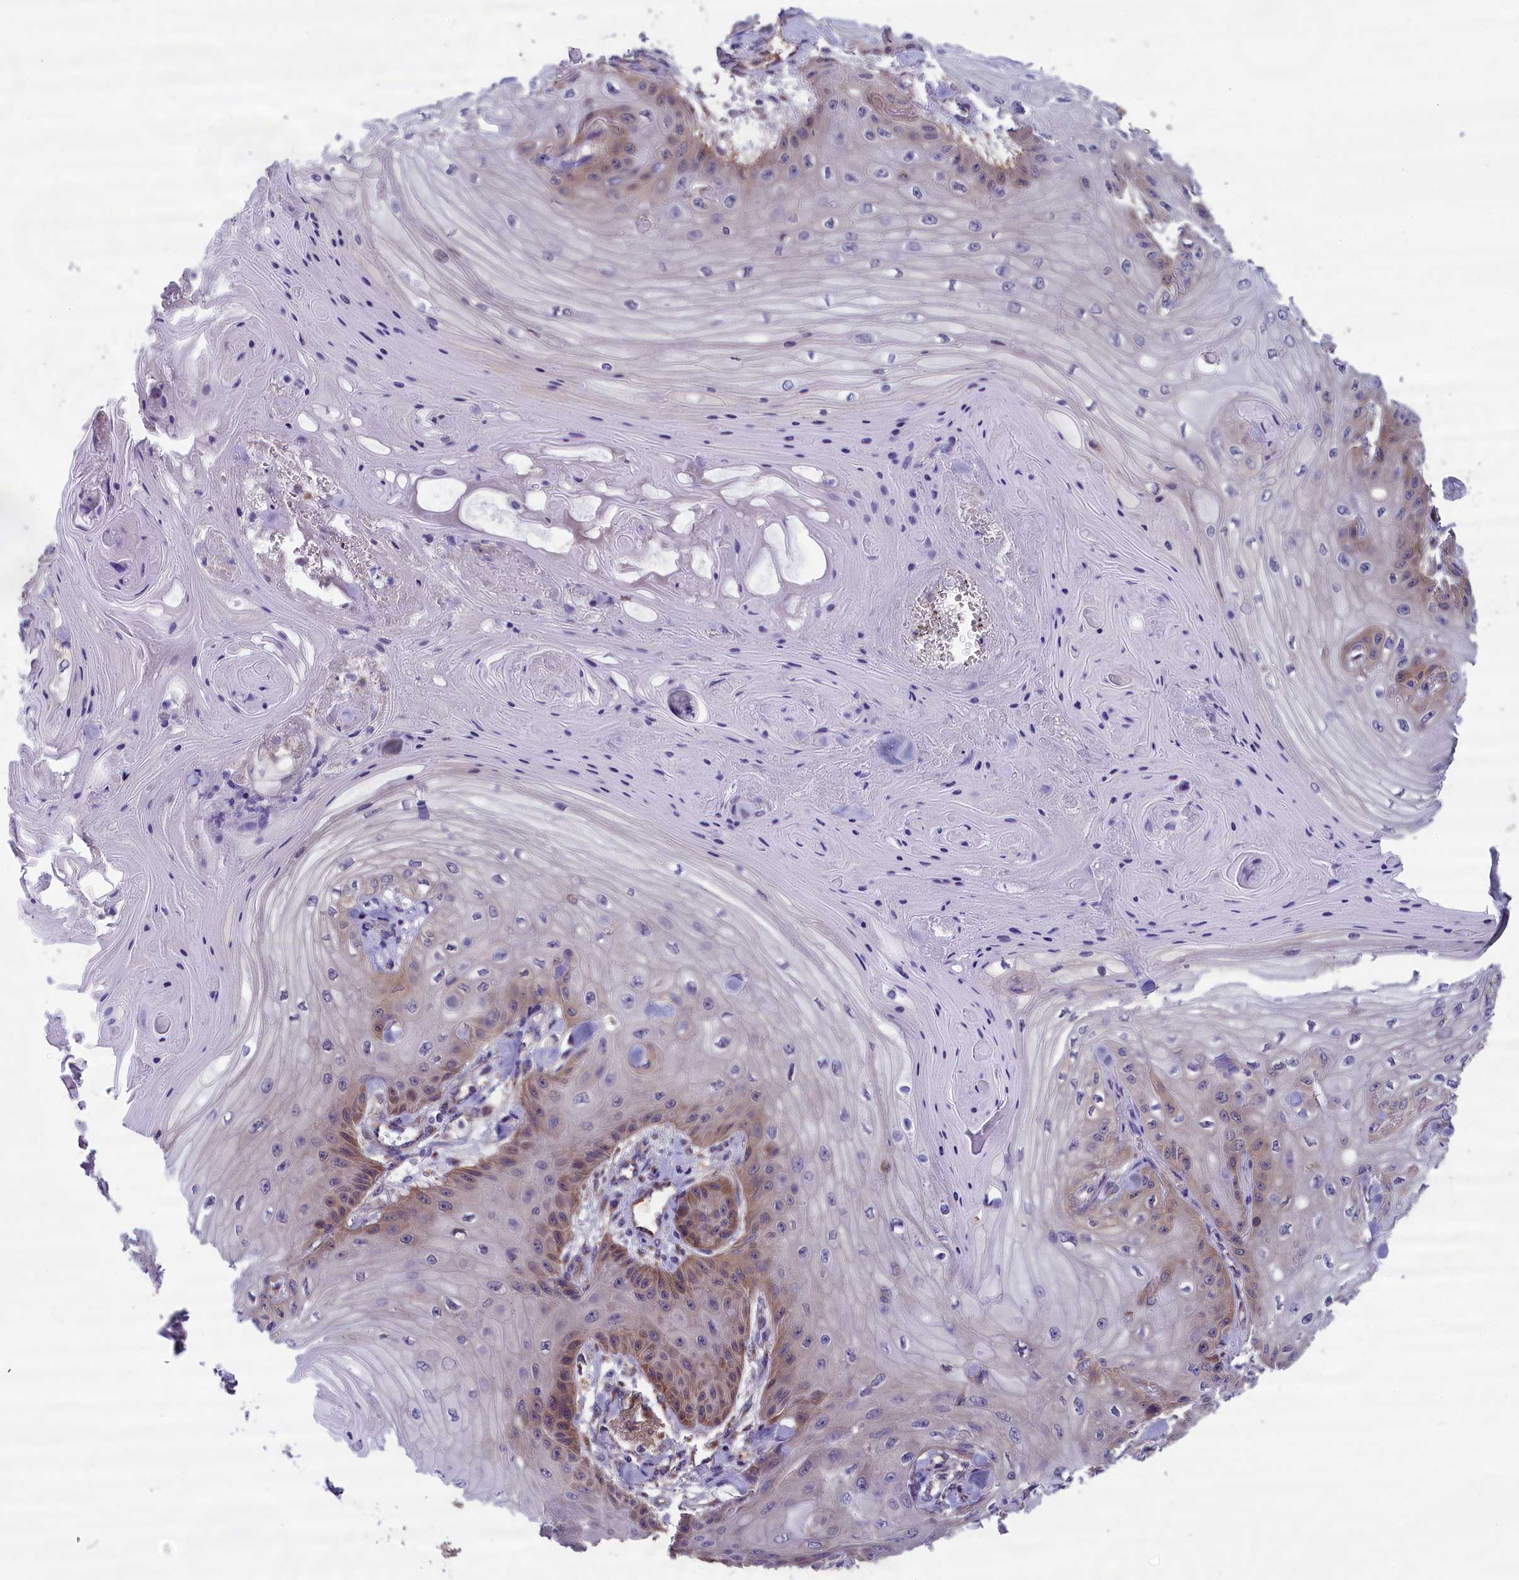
{"staining": {"intensity": "moderate", "quantity": "25%-75%", "location": "cytoplasmic/membranous"}, "tissue": "skin cancer", "cell_type": "Tumor cells", "image_type": "cancer", "snomed": [{"axis": "morphology", "description": "Squamous cell carcinoma, NOS"}, {"axis": "topography", "description": "Skin"}], "caption": "Tumor cells demonstrate medium levels of moderate cytoplasmic/membranous staining in approximately 25%-75% of cells in skin cancer.", "gene": "ABCC8", "patient": {"sex": "male", "age": 74}}